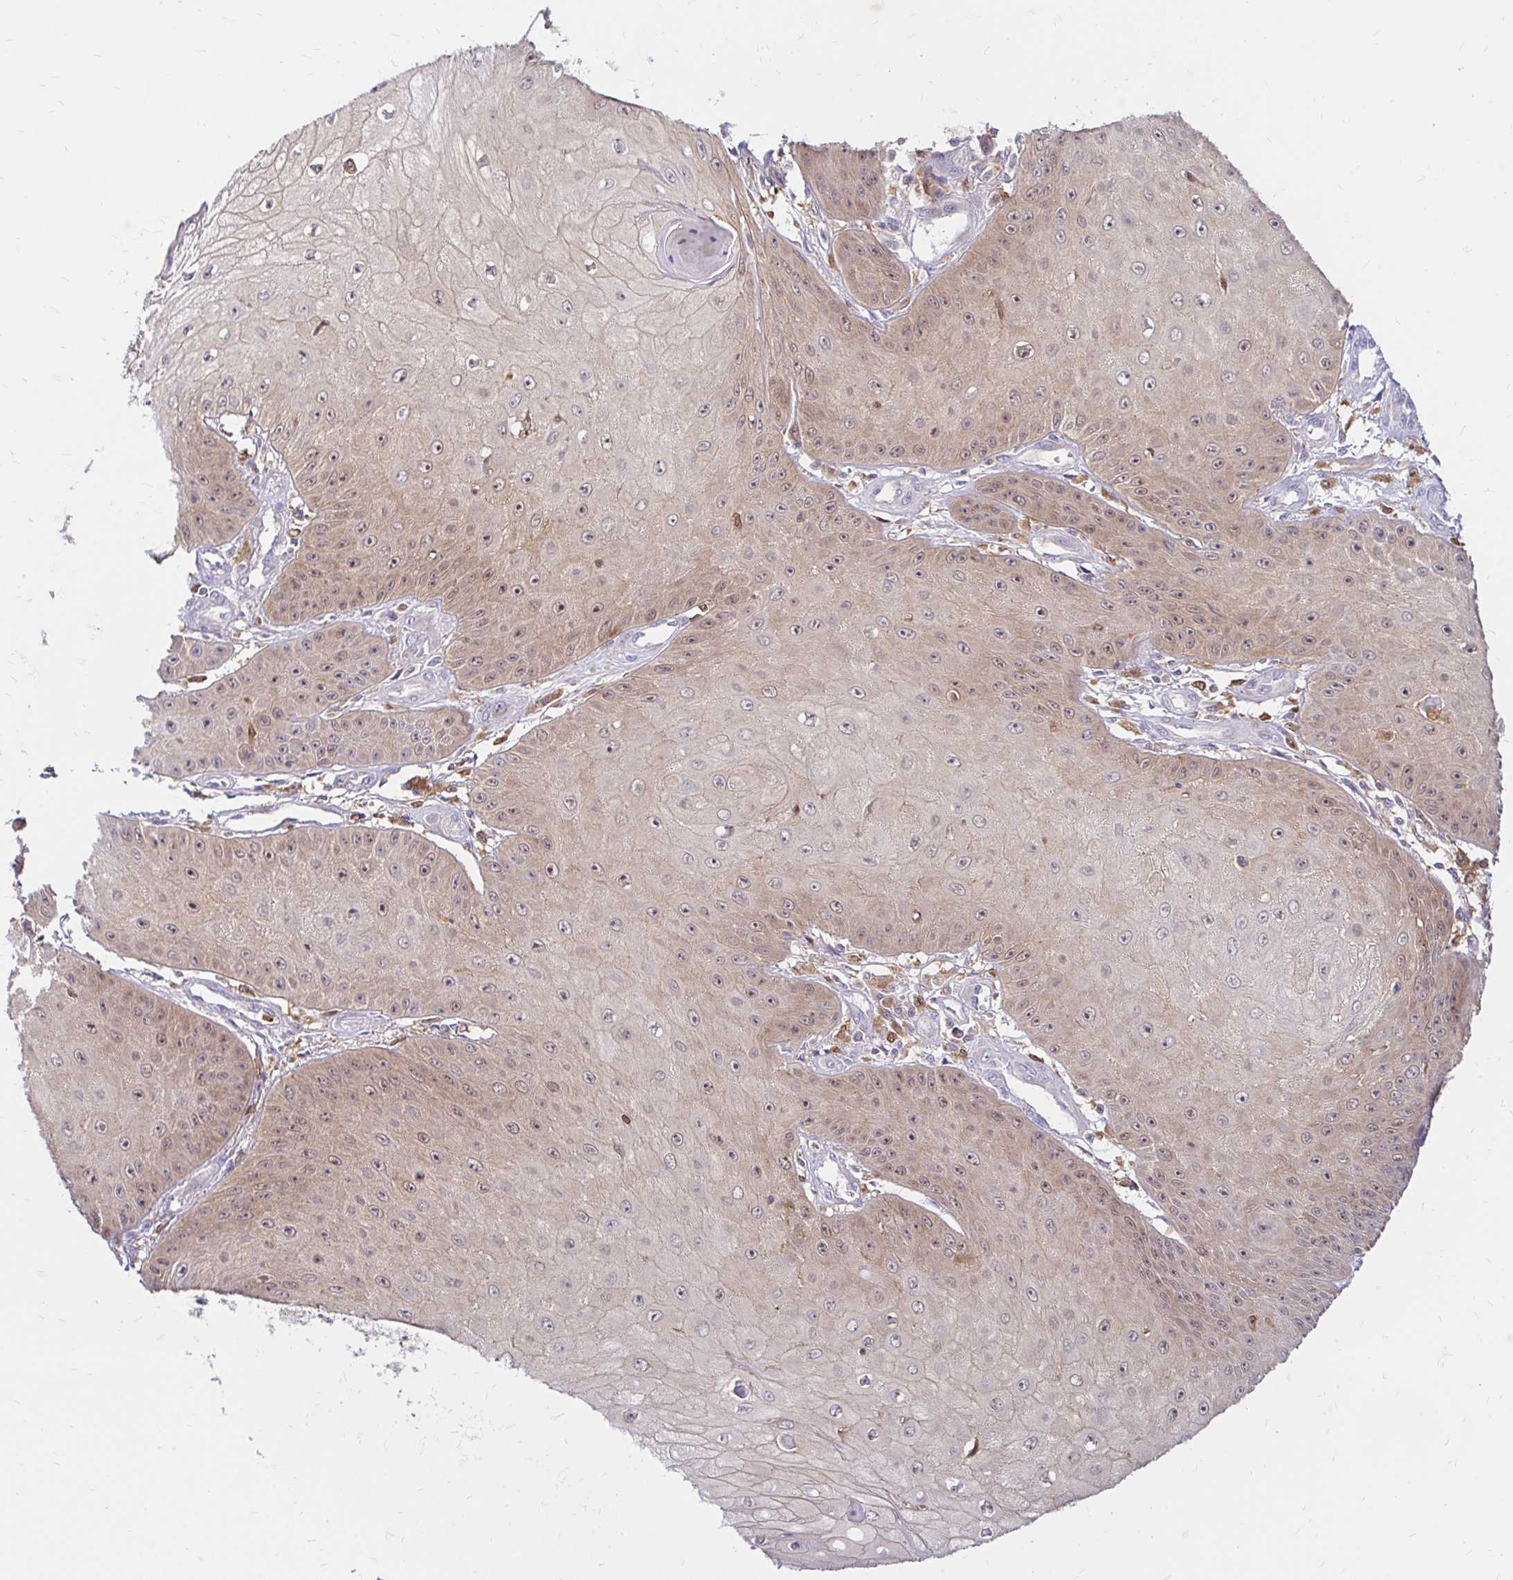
{"staining": {"intensity": "weak", "quantity": ">75%", "location": "cytoplasmic/membranous,nuclear"}, "tissue": "skin cancer", "cell_type": "Tumor cells", "image_type": "cancer", "snomed": [{"axis": "morphology", "description": "Squamous cell carcinoma, NOS"}, {"axis": "topography", "description": "Skin"}], "caption": "The photomicrograph exhibits a brown stain indicating the presence of a protein in the cytoplasmic/membranous and nuclear of tumor cells in skin cancer (squamous cell carcinoma).", "gene": "PYCARD", "patient": {"sex": "male", "age": 70}}